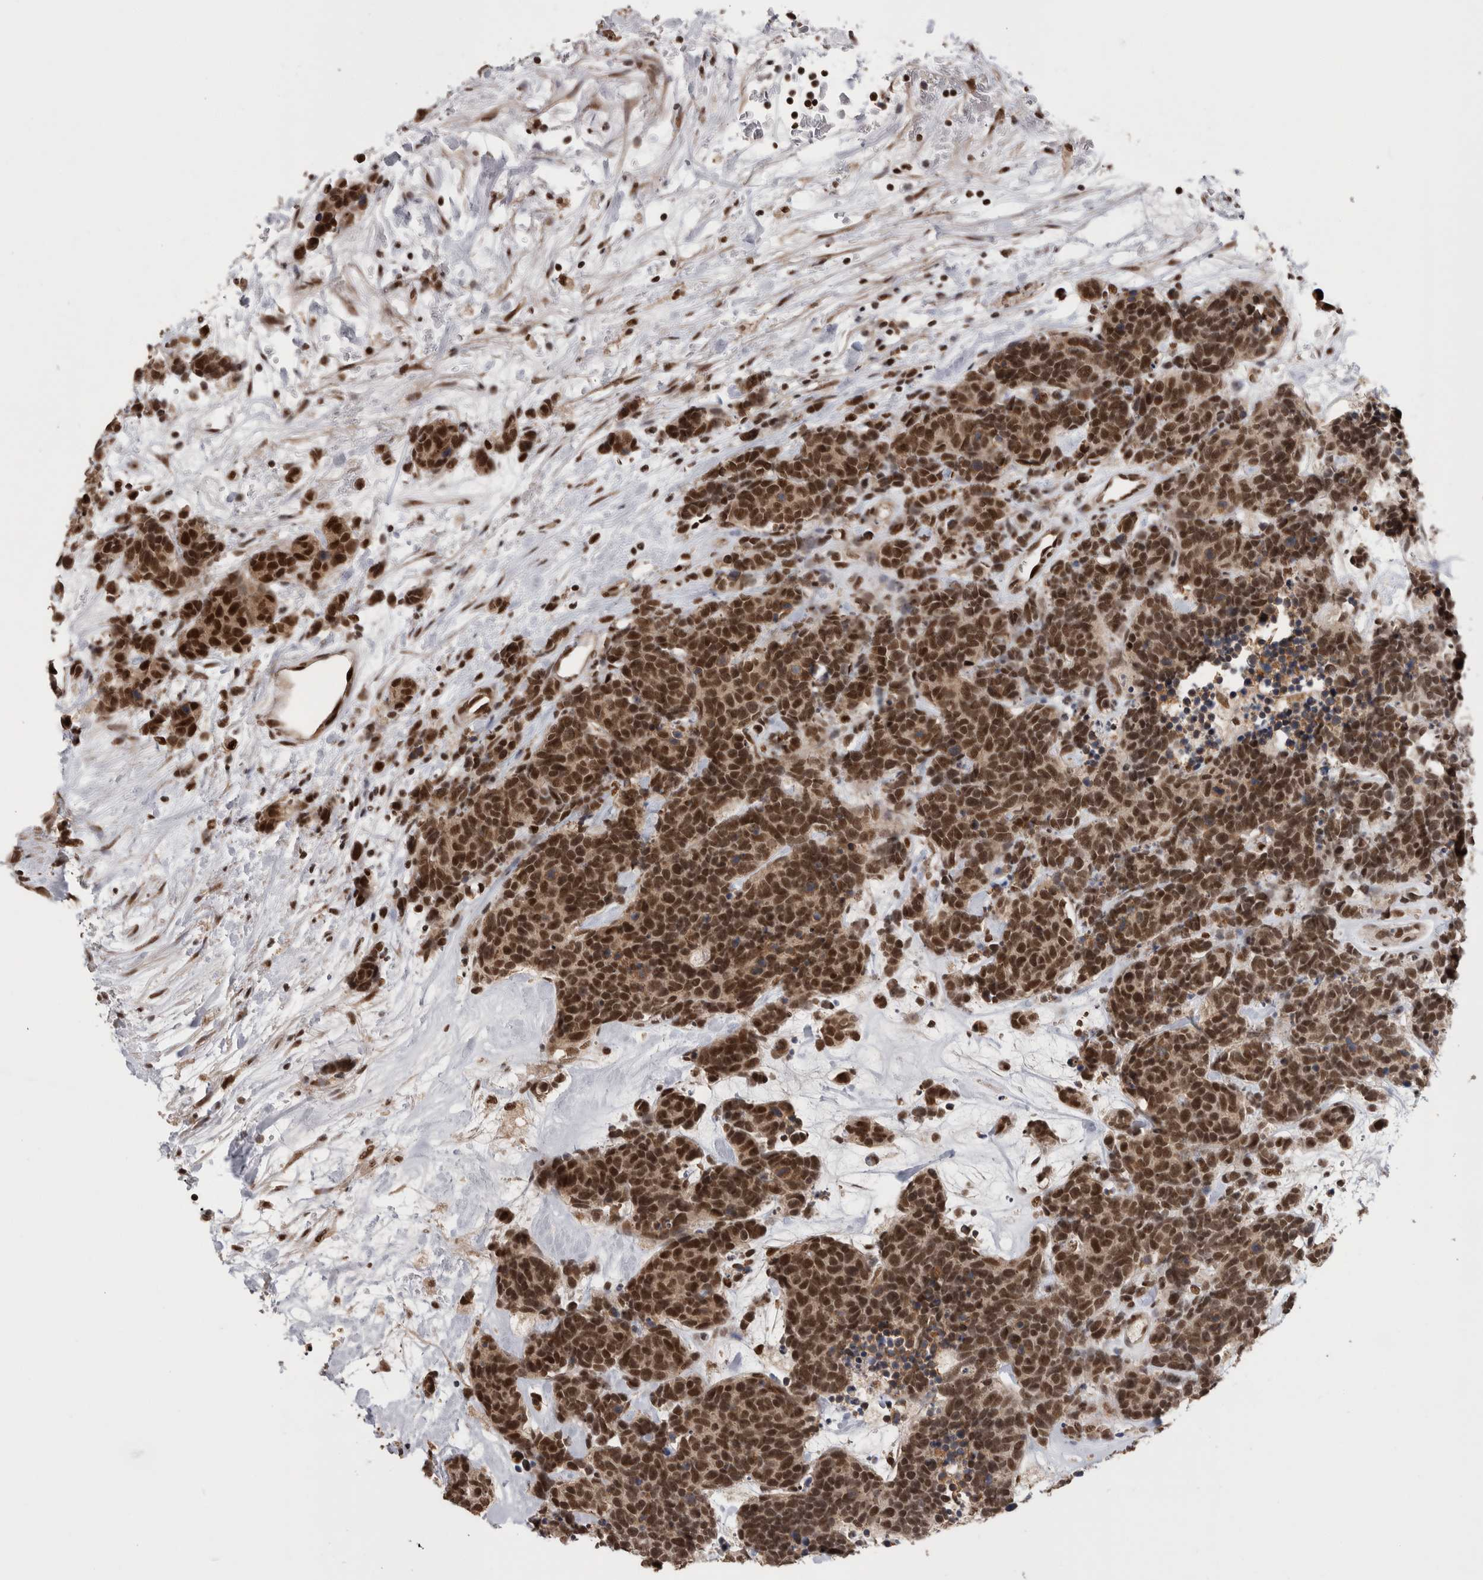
{"staining": {"intensity": "strong", "quantity": ">75%", "location": "nuclear"}, "tissue": "carcinoid", "cell_type": "Tumor cells", "image_type": "cancer", "snomed": [{"axis": "morphology", "description": "Carcinoma, NOS"}, {"axis": "morphology", "description": "Carcinoid, malignant, NOS"}, {"axis": "topography", "description": "Urinary bladder"}], "caption": "This is a histology image of immunohistochemistry staining of carcinoid (malignant), which shows strong expression in the nuclear of tumor cells.", "gene": "CPSF2", "patient": {"sex": "male", "age": 57}}